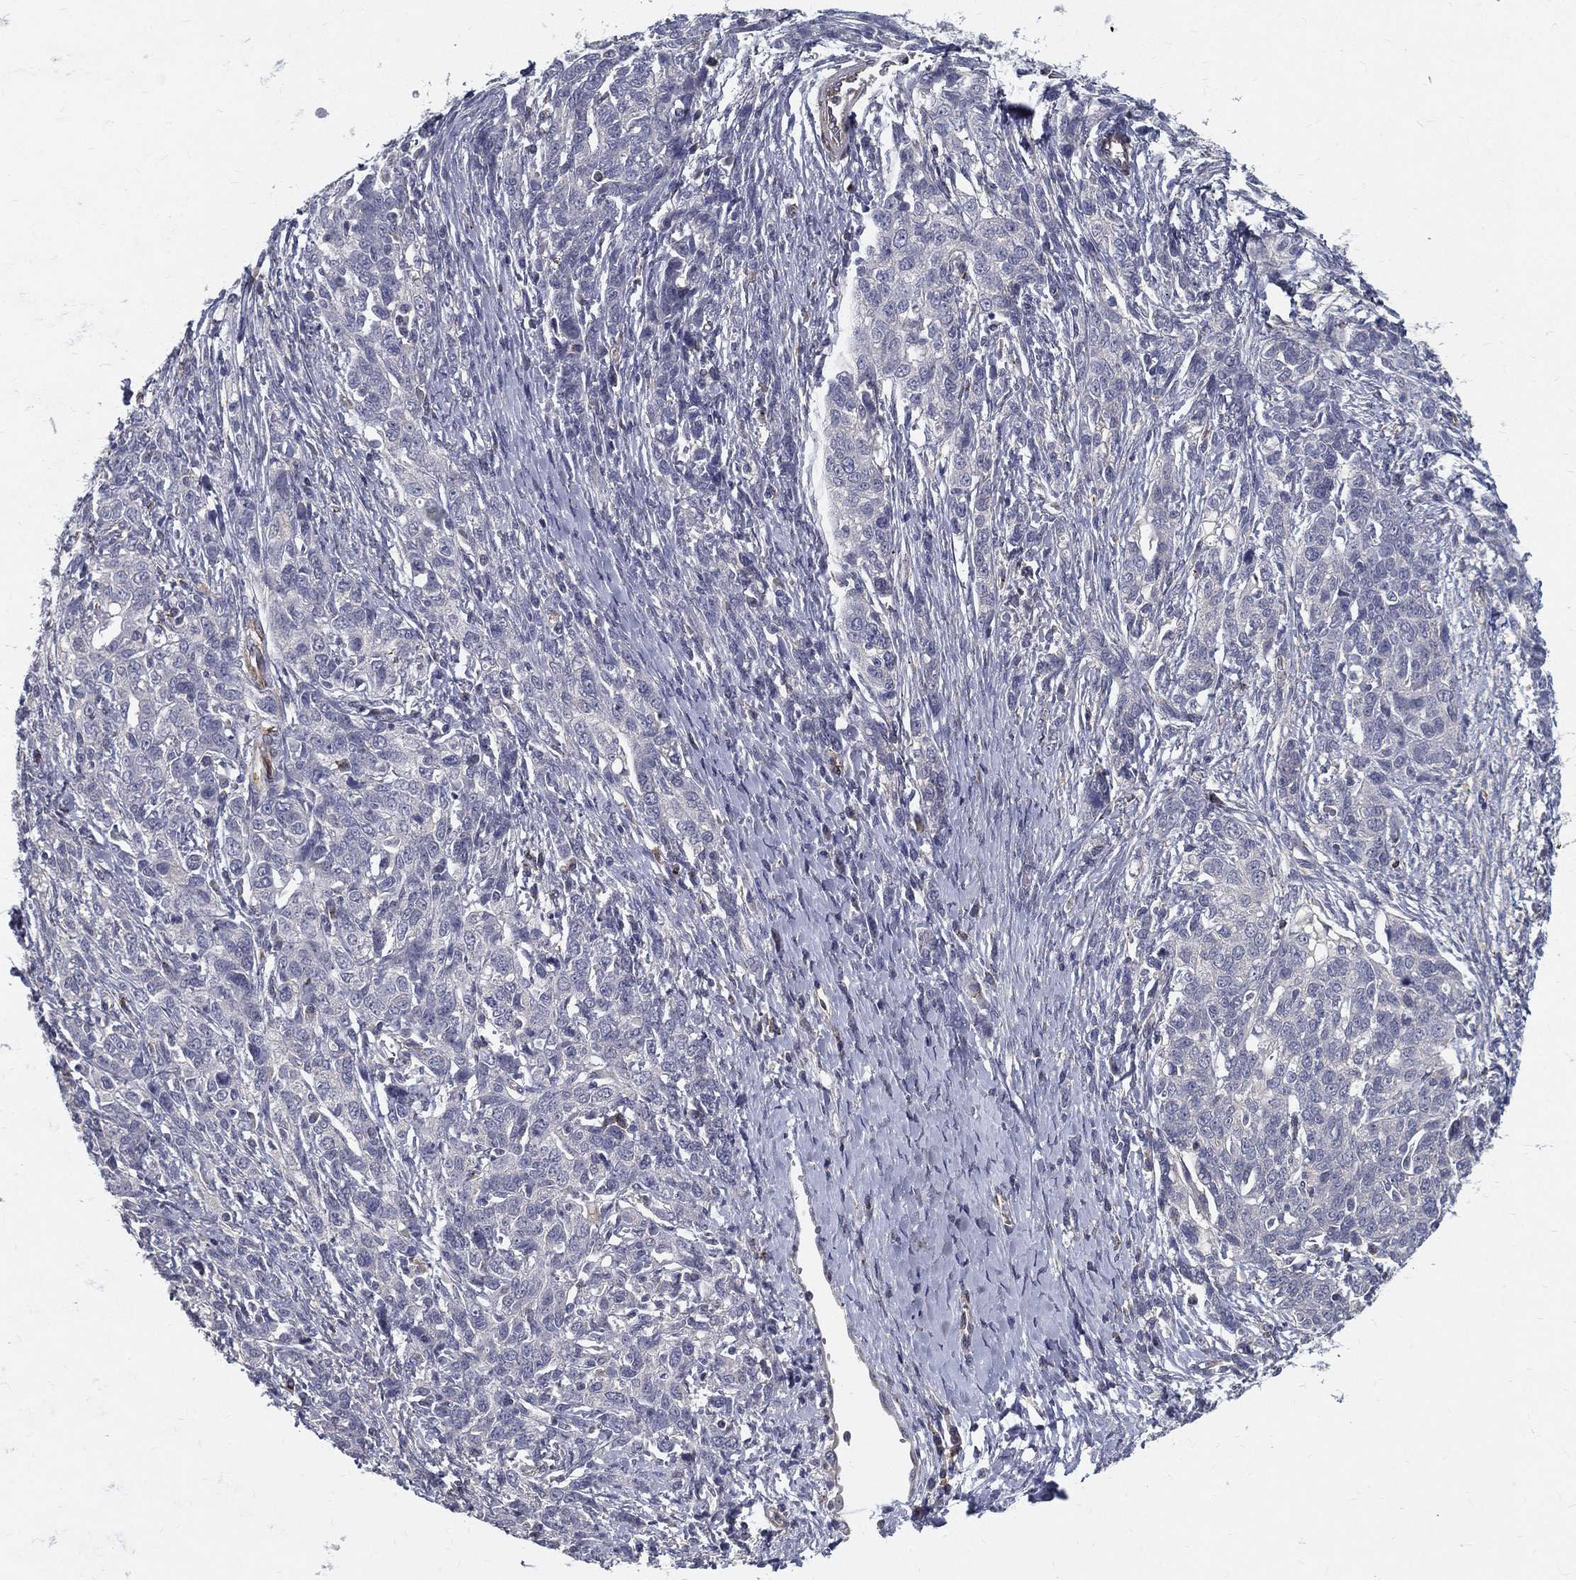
{"staining": {"intensity": "negative", "quantity": "none", "location": "none"}, "tissue": "ovarian cancer", "cell_type": "Tumor cells", "image_type": "cancer", "snomed": [{"axis": "morphology", "description": "Cystadenocarcinoma, serous, NOS"}, {"axis": "topography", "description": "Ovary"}], "caption": "An image of human serous cystadenocarcinoma (ovarian) is negative for staining in tumor cells.", "gene": "LRRC56", "patient": {"sex": "female", "age": 71}}